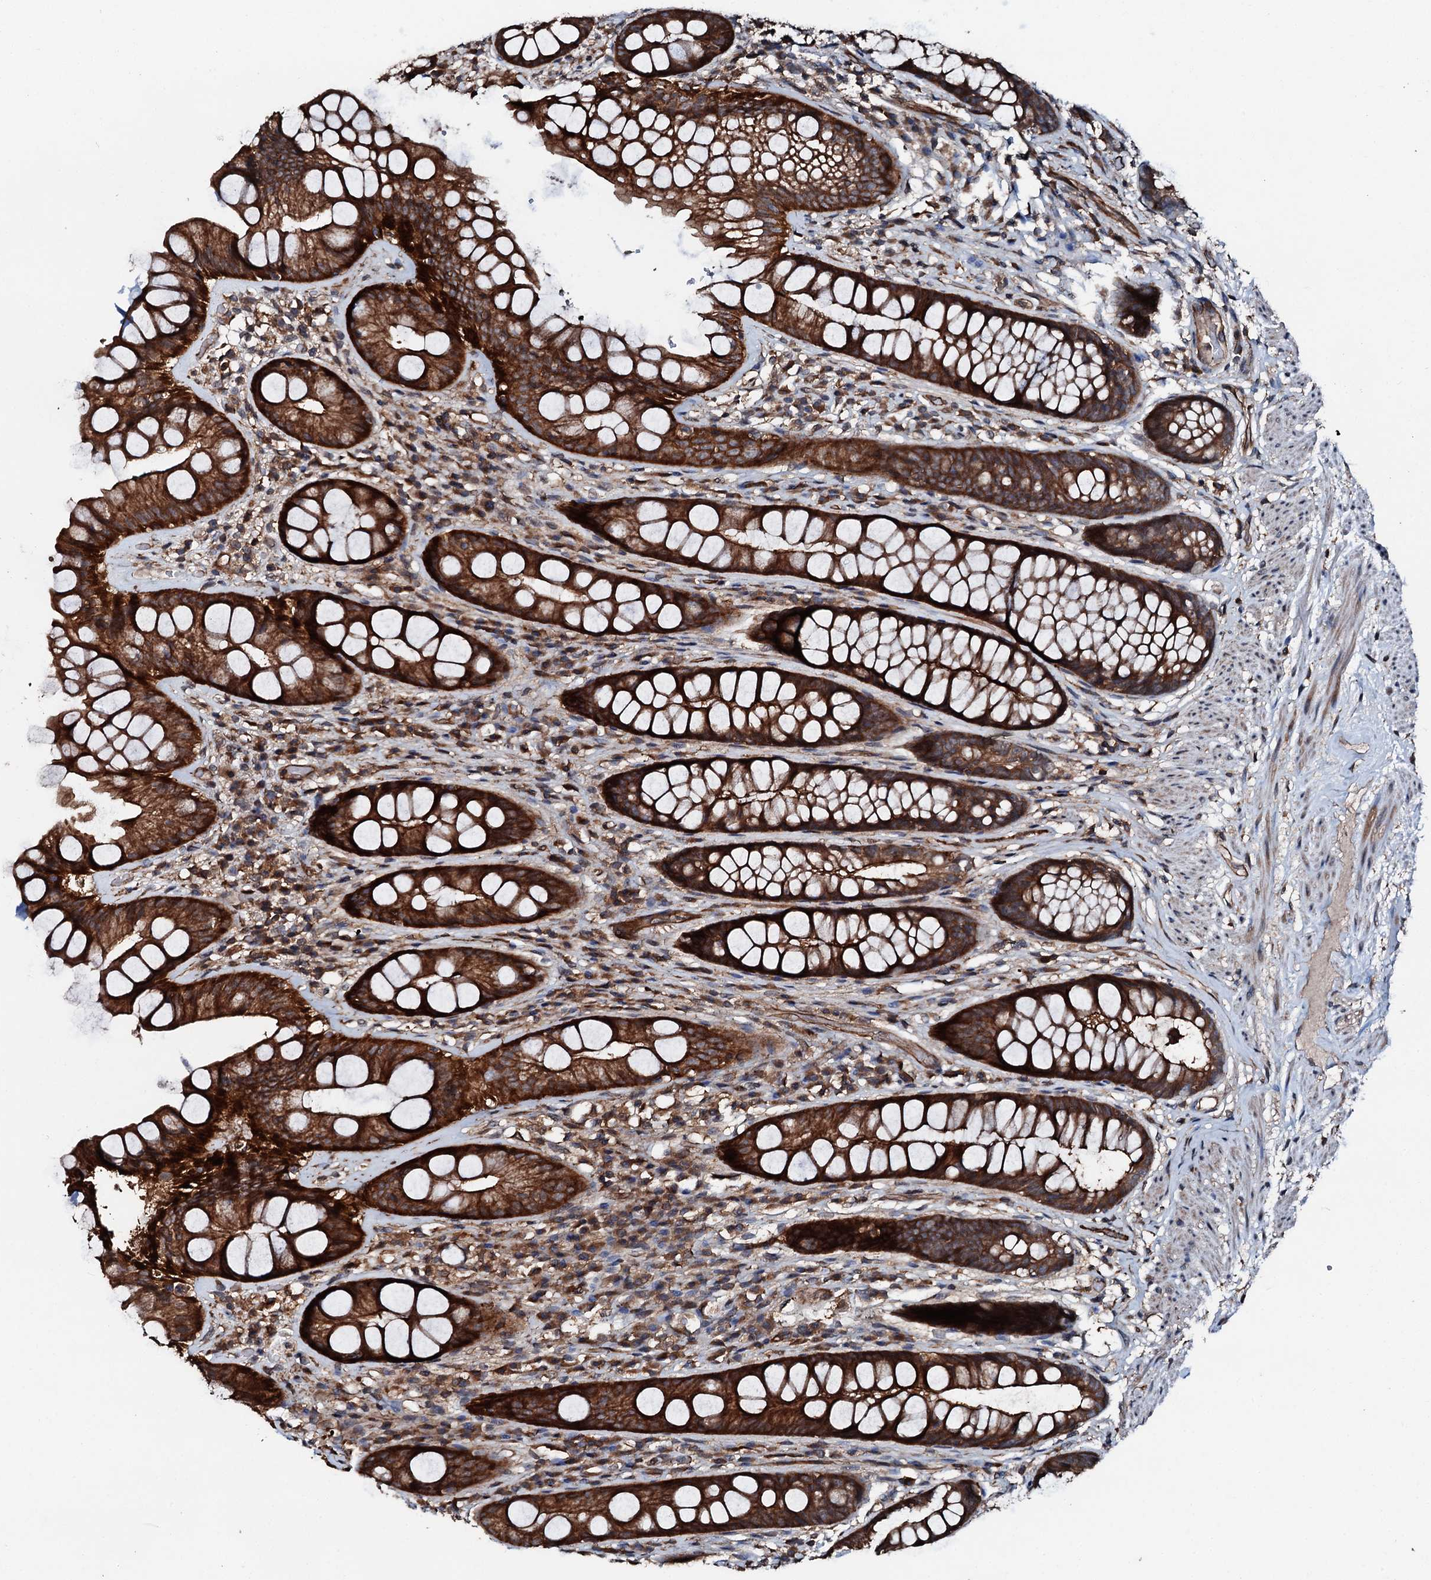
{"staining": {"intensity": "strong", "quantity": ">75%", "location": "cytoplasmic/membranous"}, "tissue": "rectum", "cell_type": "Glandular cells", "image_type": "normal", "snomed": [{"axis": "morphology", "description": "Normal tissue, NOS"}, {"axis": "topography", "description": "Rectum"}], "caption": "Immunohistochemical staining of normal human rectum reveals strong cytoplasmic/membranous protein positivity in about >75% of glandular cells.", "gene": "FGD4", "patient": {"sex": "male", "age": 74}}